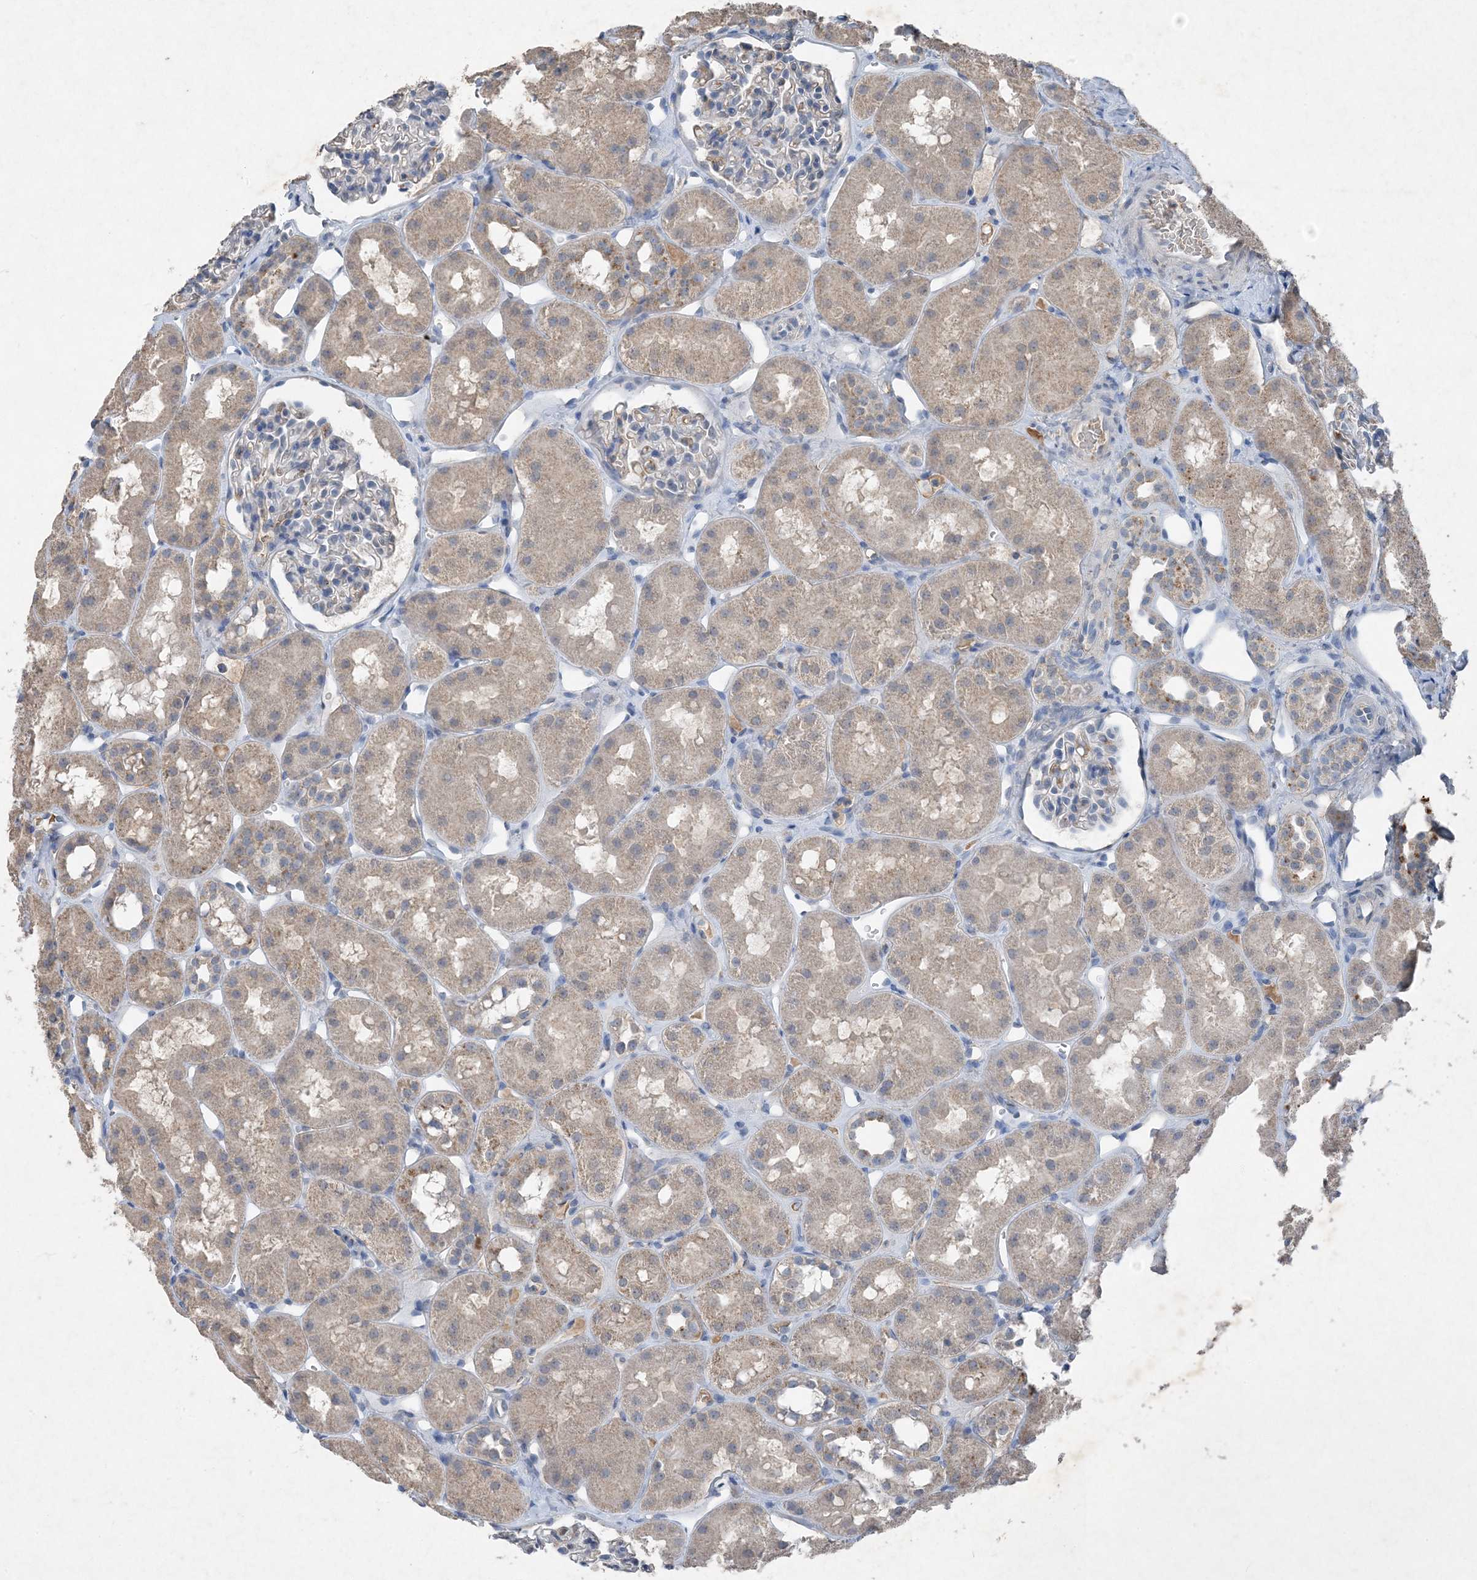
{"staining": {"intensity": "negative", "quantity": "none", "location": "none"}, "tissue": "kidney", "cell_type": "Cells in glomeruli", "image_type": "normal", "snomed": [{"axis": "morphology", "description": "Normal tissue, NOS"}, {"axis": "topography", "description": "Kidney"}], "caption": "The image displays no staining of cells in glomeruli in benign kidney.", "gene": "FCN3", "patient": {"sex": "male", "age": 16}}